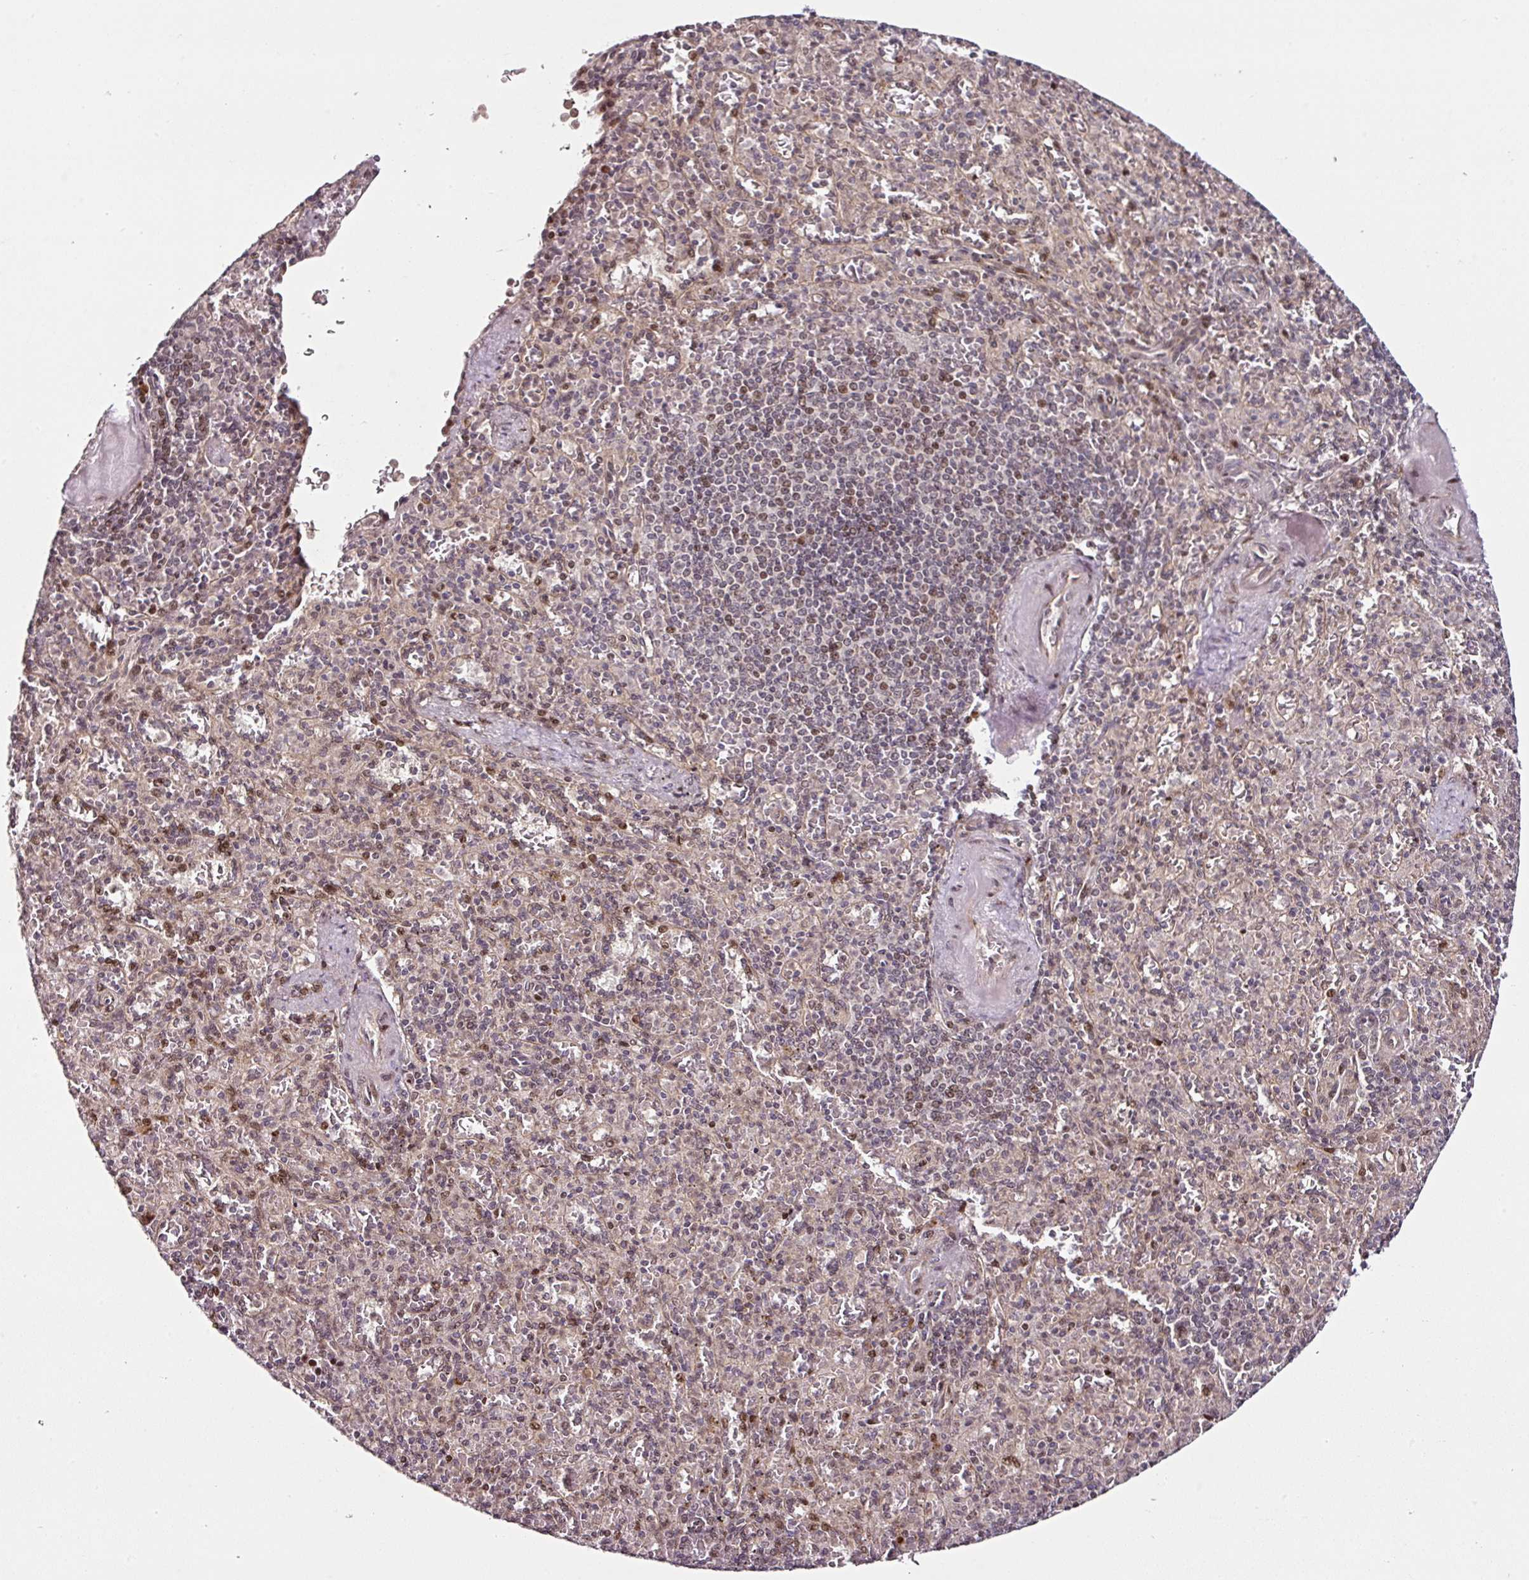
{"staining": {"intensity": "negative", "quantity": "none", "location": "none"}, "tissue": "spleen", "cell_type": "Cells in red pulp", "image_type": "normal", "snomed": [{"axis": "morphology", "description": "Normal tissue, NOS"}, {"axis": "topography", "description": "Spleen"}], "caption": "A high-resolution photomicrograph shows immunohistochemistry (IHC) staining of benign spleen, which reveals no significant expression in cells in red pulp. (DAB immunohistochemistry, high magnification).", "gene": "COPRS", "patient": {"sex": "female", "age": 74}}